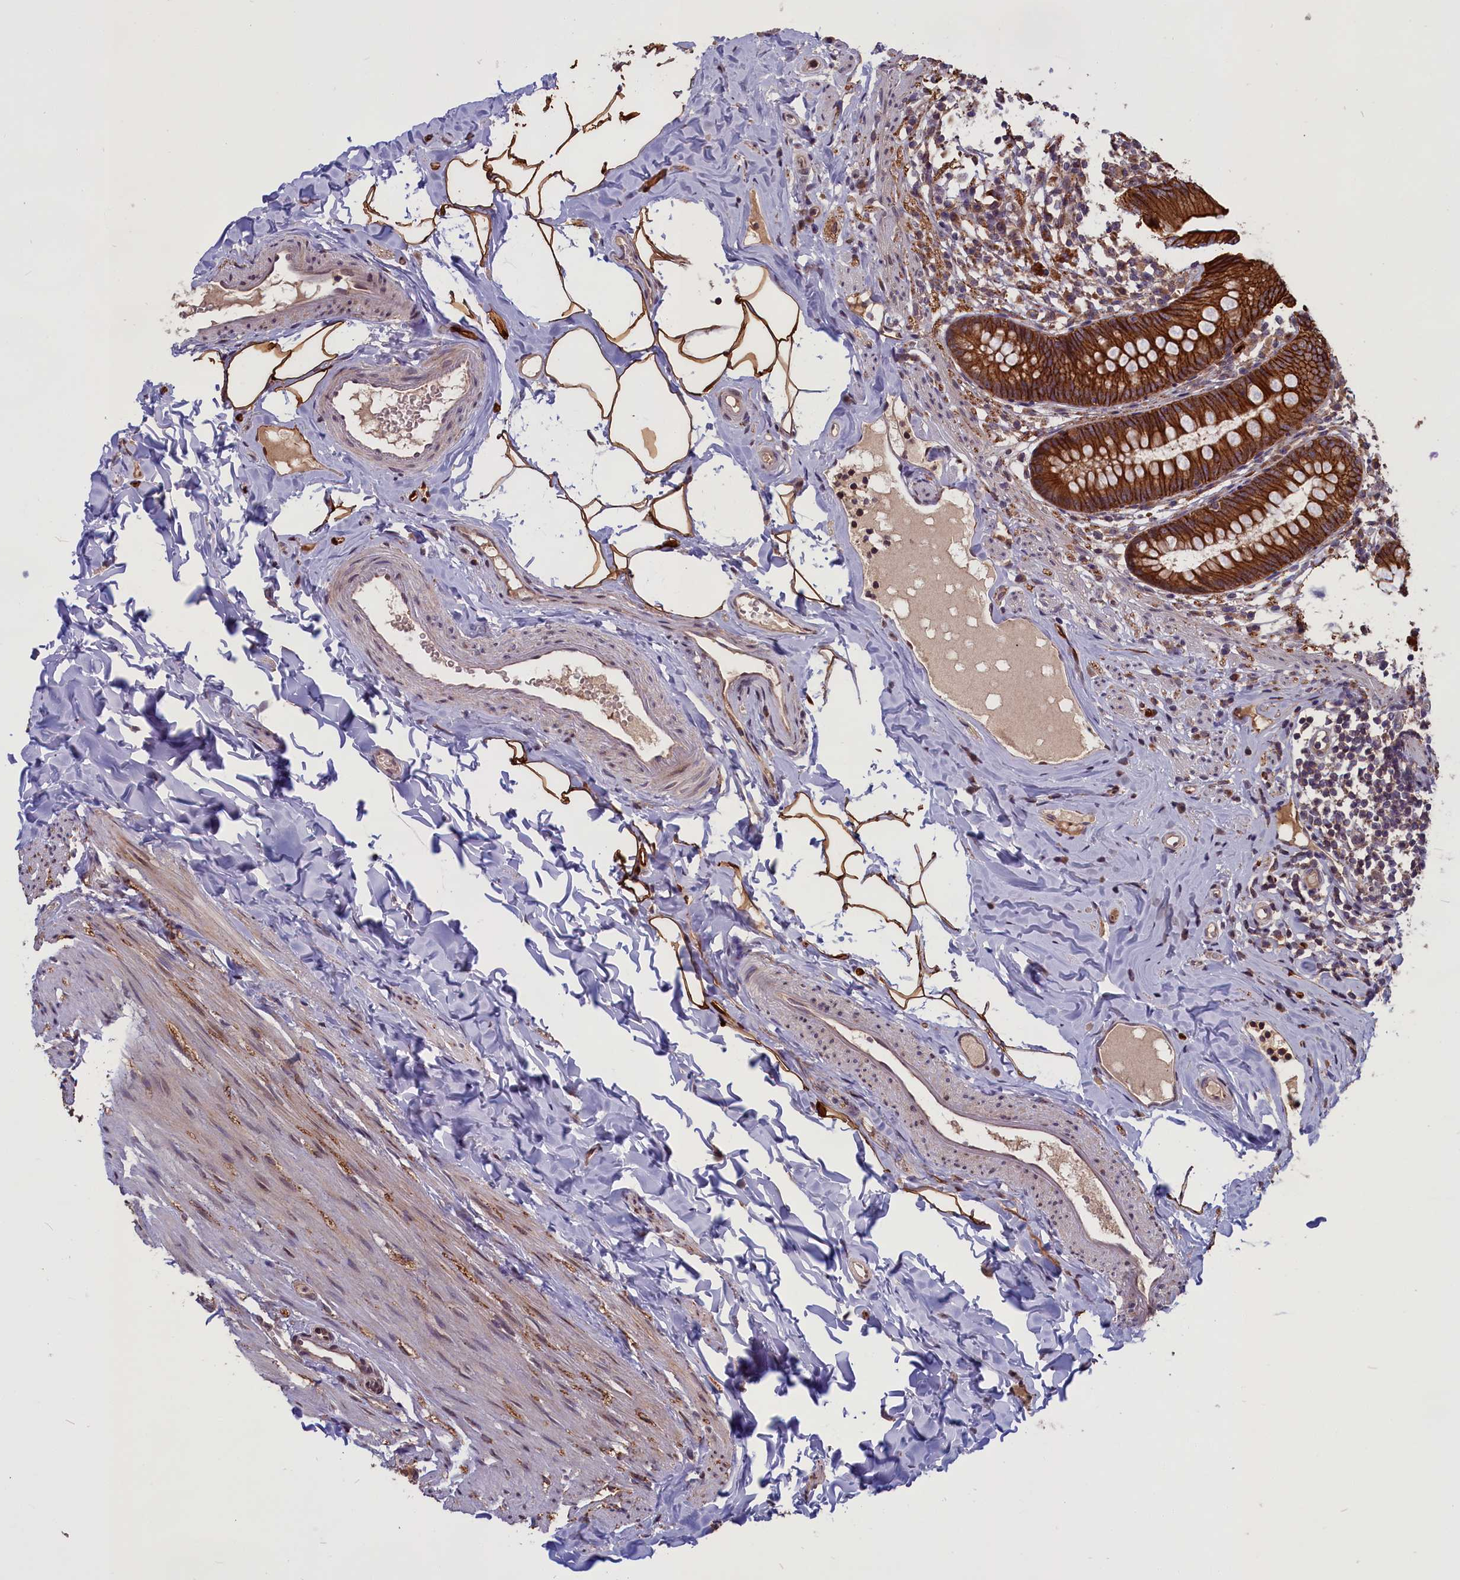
{"staining": {"intensity": "strong", "quantity": ">75%", "location": "cytoplasmic/membranous"}, "tissue": "appendix", "cell_type": "Glandular cells", "image_type": "normal", "snomed": [{"axis": "morphology", "description": "Normal tissue, NOS"}, {"axis": "topography", "description": "Appendix"}], "caption": "Immunohistochemical staining of benign human appendix displays strong cytoplasmic/membranous protein expression in approximately >75% of glandular cells.", "gene": "DENND1B", "patient": {"sex": "male", "age": 52}}